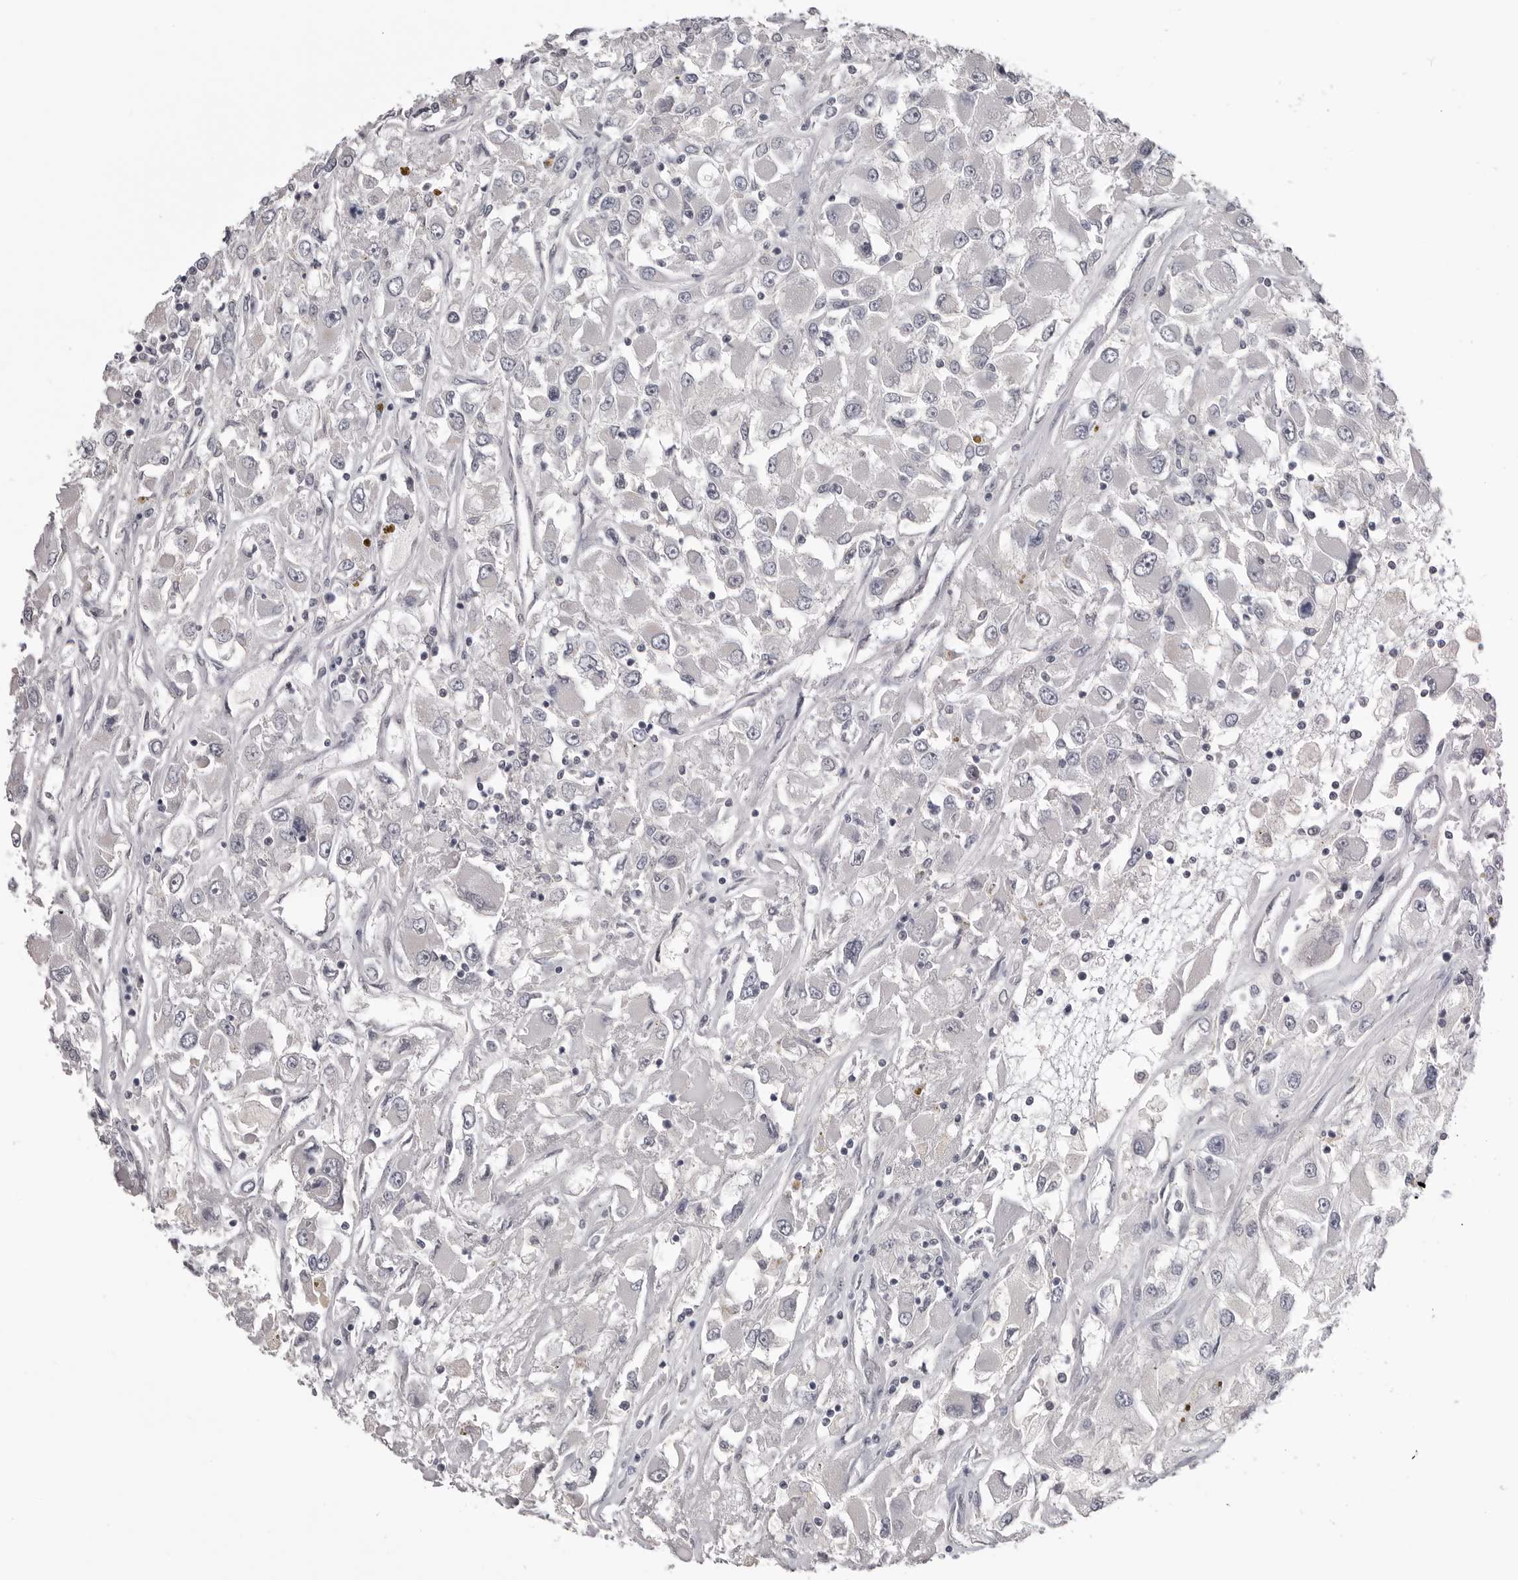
{"staining": {"intensity": "negative", "quantity": "none", "location": "none"}, "tissue": "renal cancer", "cell_type": "Tumor cells", "image_type": "cancer", "snomed": [{"axis": "morphology", "description": "Adenocarcinoma, NOS"}, {"axis": "topography", "description": "Kidney"}], "caption": "Image shows no protein staining in tumor cells of renal cancer (adenocarcinoma) tissue.", "gene": "DLG2", "patient": {"sex": "female", "age": 52}}